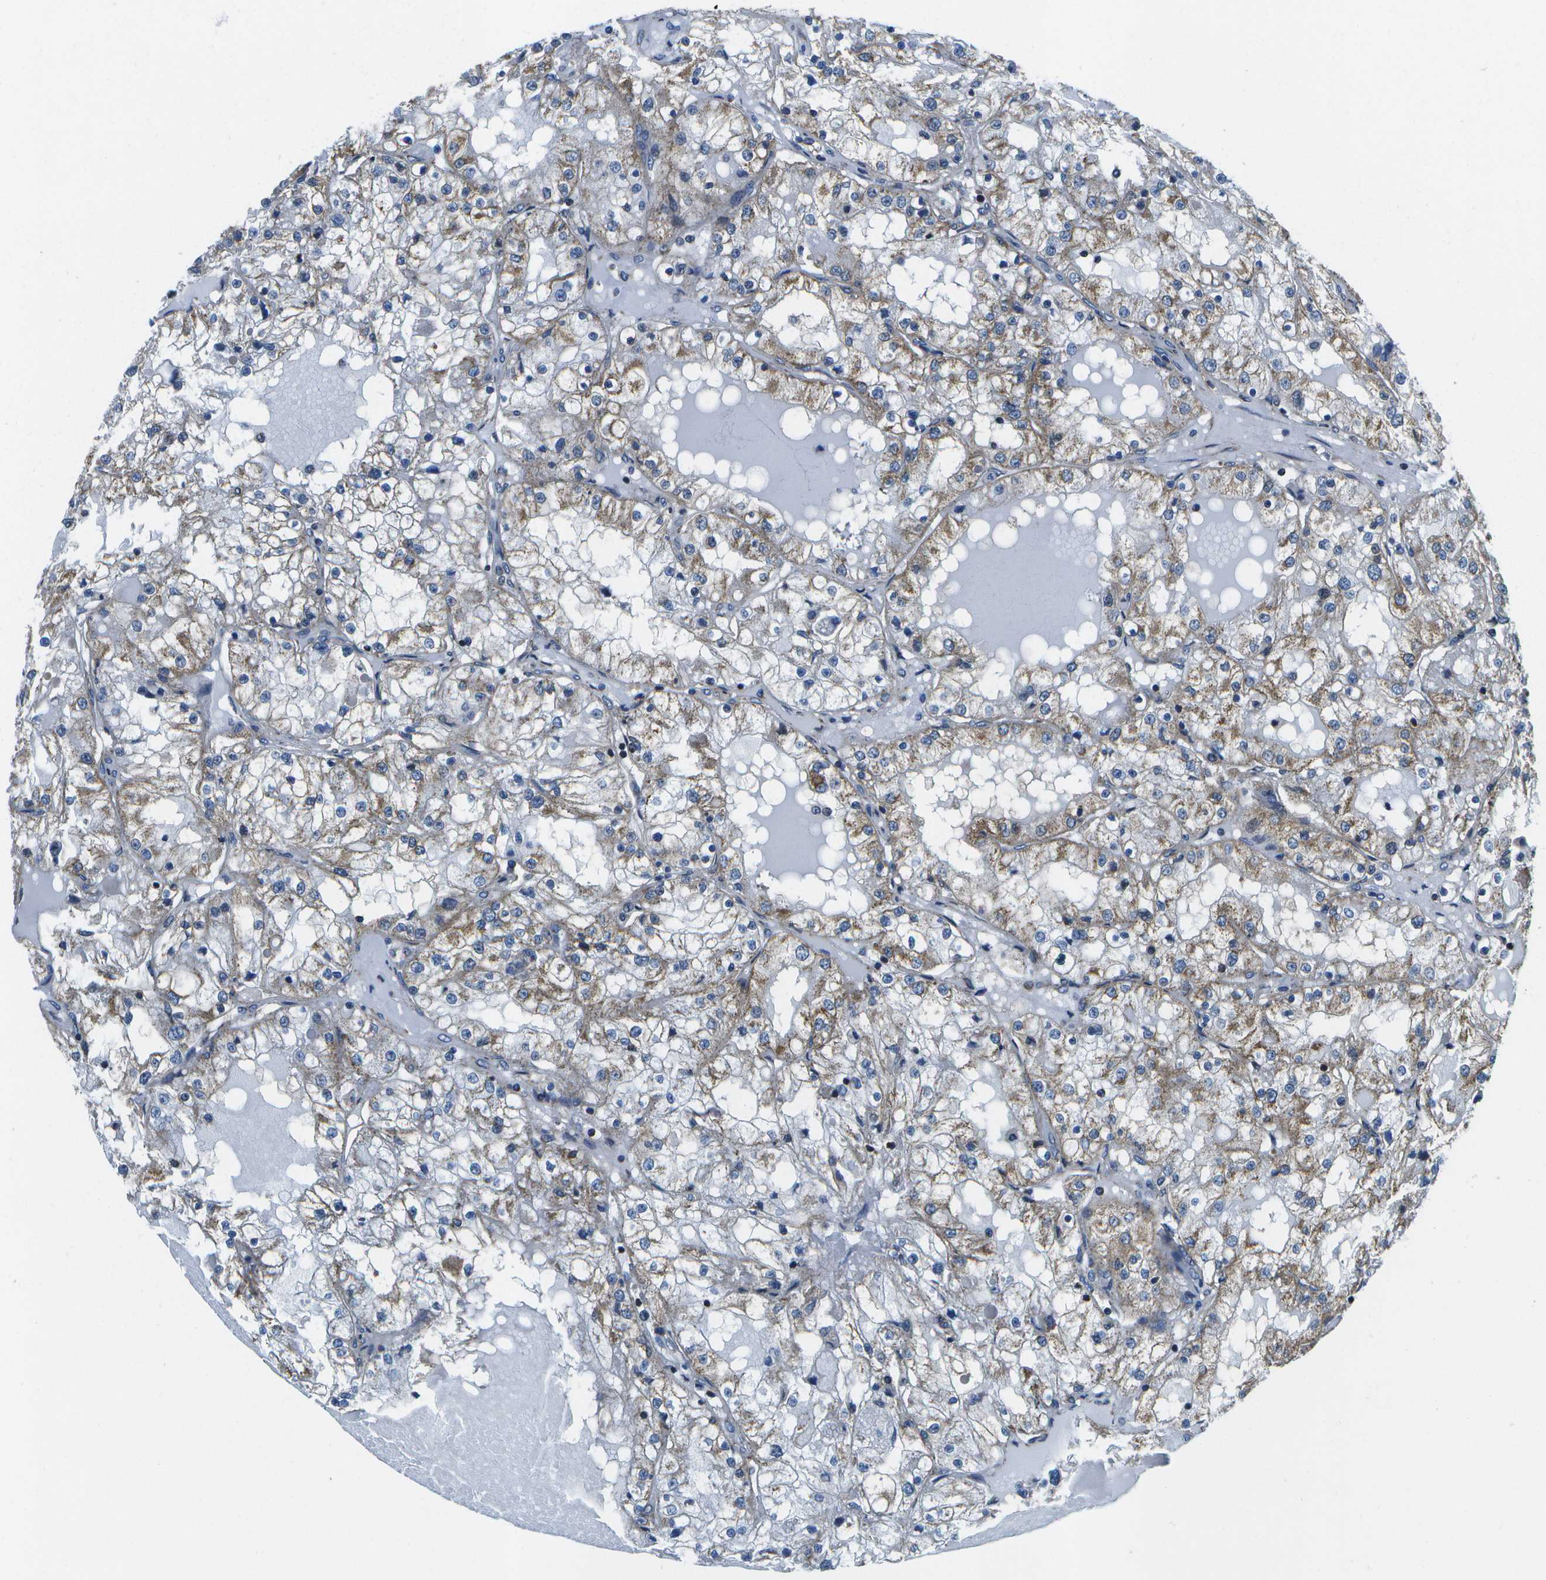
{"staining": {"intensity": "weak", "quantity": "25%-75%", "location": "cytoplasmic/membranous"}, "tissue": "renal cancer", "cell_type": "Tumor cells", "image_type": "cancer", "snomed": [{"axis": "morphology", "description": "Adenocarcinoma, NOS"}, {"axis": "topography", "description": "Kidney"}], "caption": "Protein expression analysis of human renal cancer (adenocarcinoma) reveals weak cytoplasmic/membranous staining in about 25%-75% of tumor cells.", "gene": "MVK", "patient": {"sex": "male", "age": 68}}